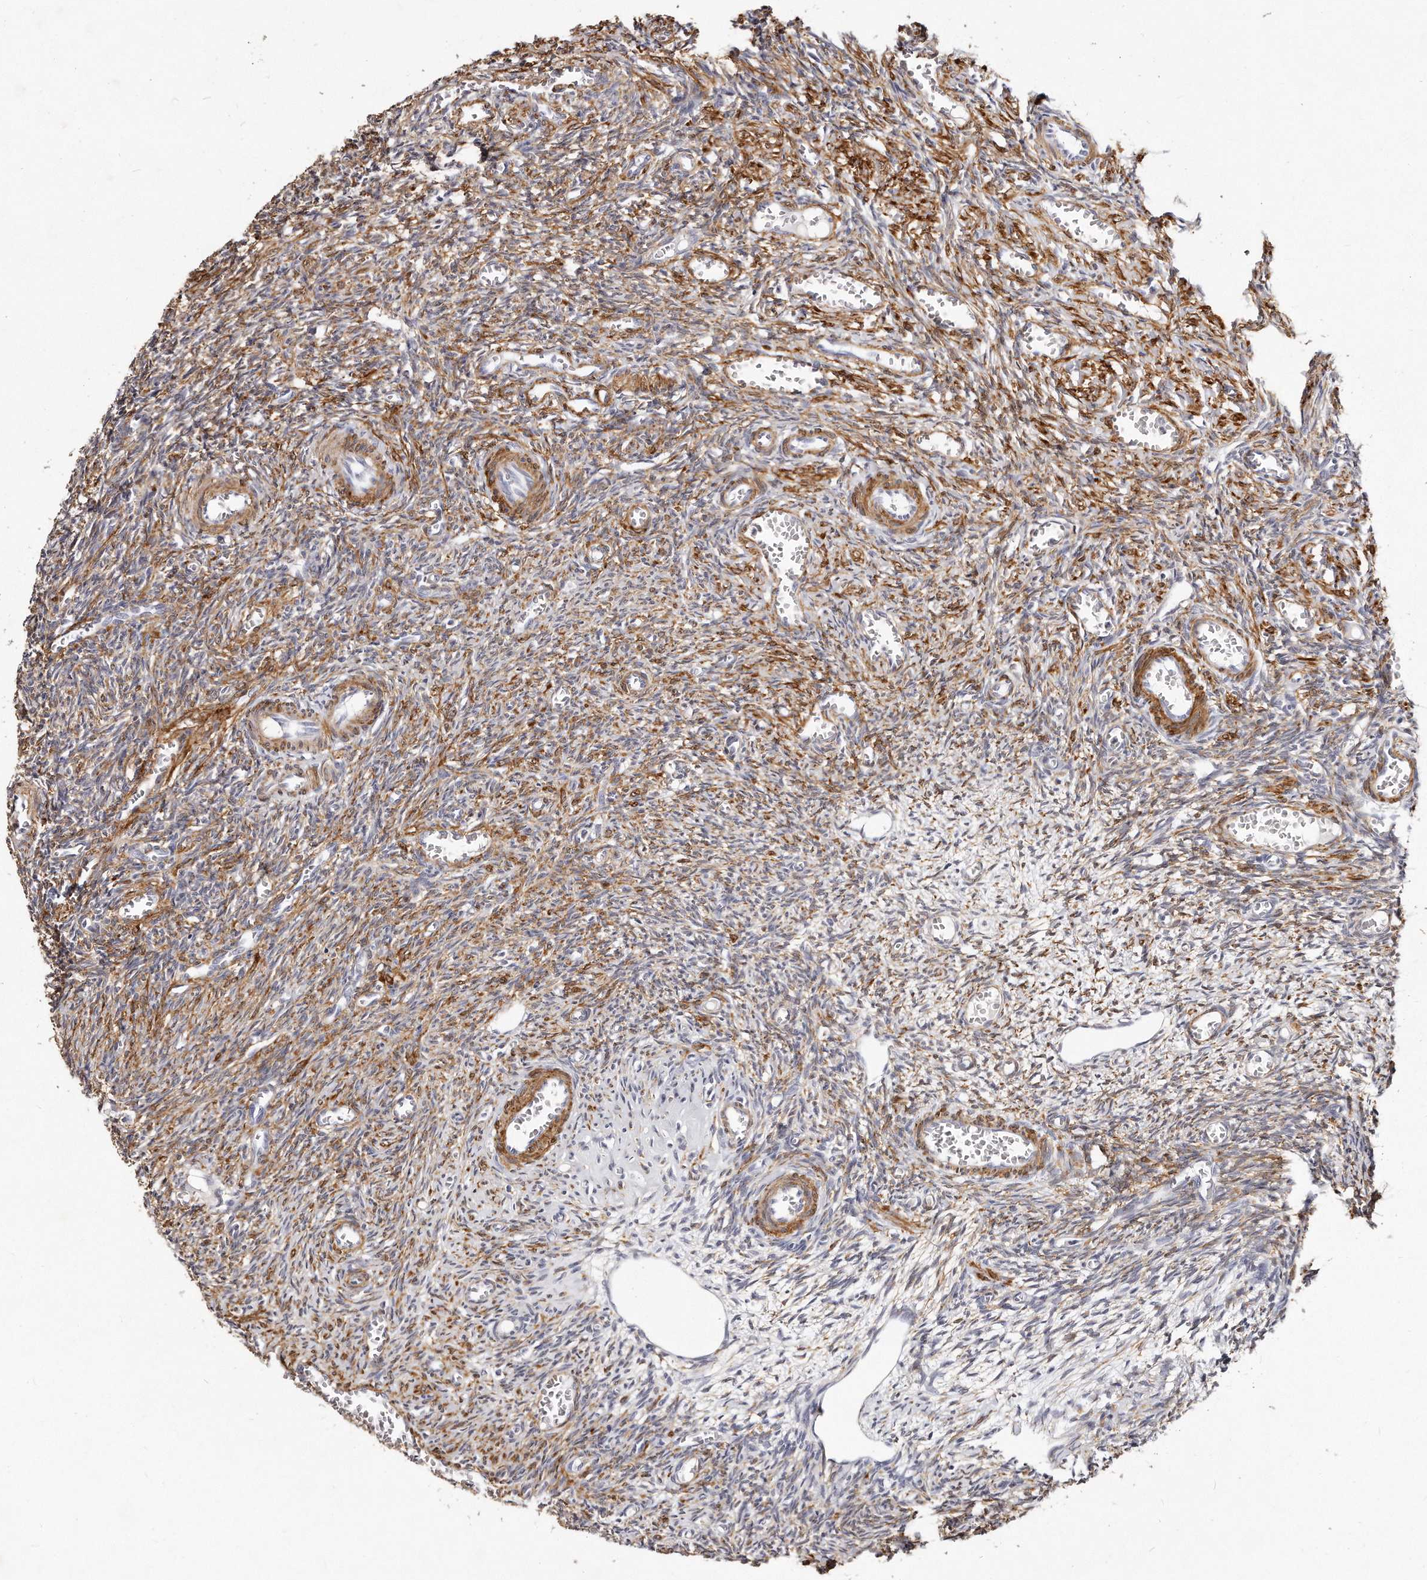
{"staining": {"intensity": "moderate", "quantity": ">75%", "location": "cytoplasmic/membranous"}, "tissue": "ovary", "cell_type": "Ovarian stroma cells", "image_type": "normal", "snomed": [{"axis": "morphology", "description": "Normal tissue, NOS"}, {"axis": "topography", "description": "Ovary"}], "caption": "Immunohistochemistry histopathology image of unremarkable ovary: ovary stained using IHC shows medium levels of moderate protein expression localized specifically in the cytoplasmic/membranous of ovarian stroma cells, appearing as a cytoplasmic/membranous brown color.", "gene": "LMOD1", "patient": {"sex": "female", "age": 27}}